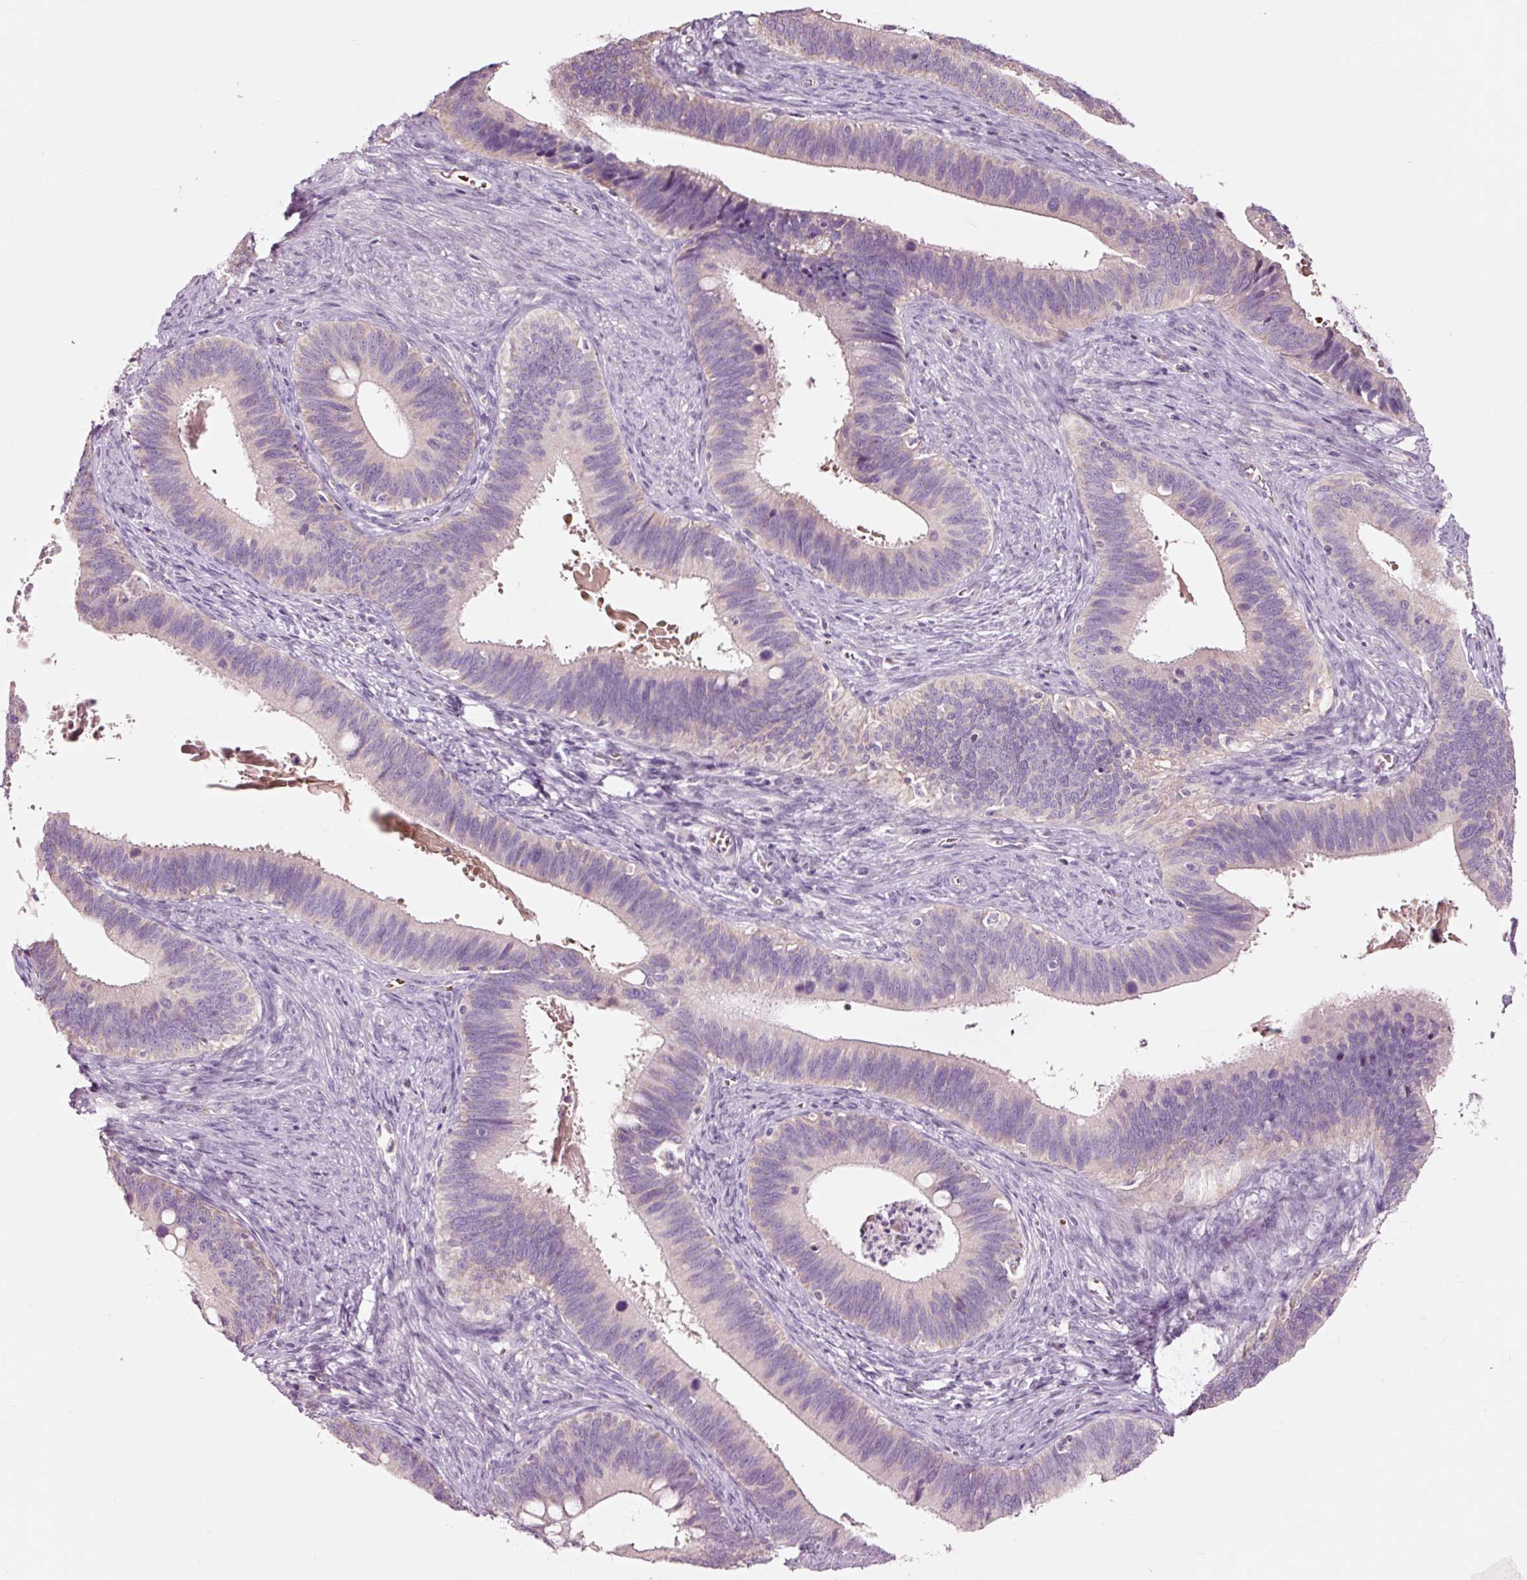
{"staining": {"intensity": "negative", "quantity": "none", "location": "none"}, "tissue": "cervical cancer", "cell_type": "Tumor cells", "image_type": "cancer", "snomed": [{"axis": "morphology", "description": "Adenocarcinoma, NOS"}, {"axis": "topography", "description": "Cervix"}], "caption": "High power microscopy photomicrograph of an immunohistochemistry (IHC) micrograph of cervical cancer, revealing no significant expression in tumor cells.", "gene": "LDHAL6B", "patient": {"sex": "female", "age": 42}}